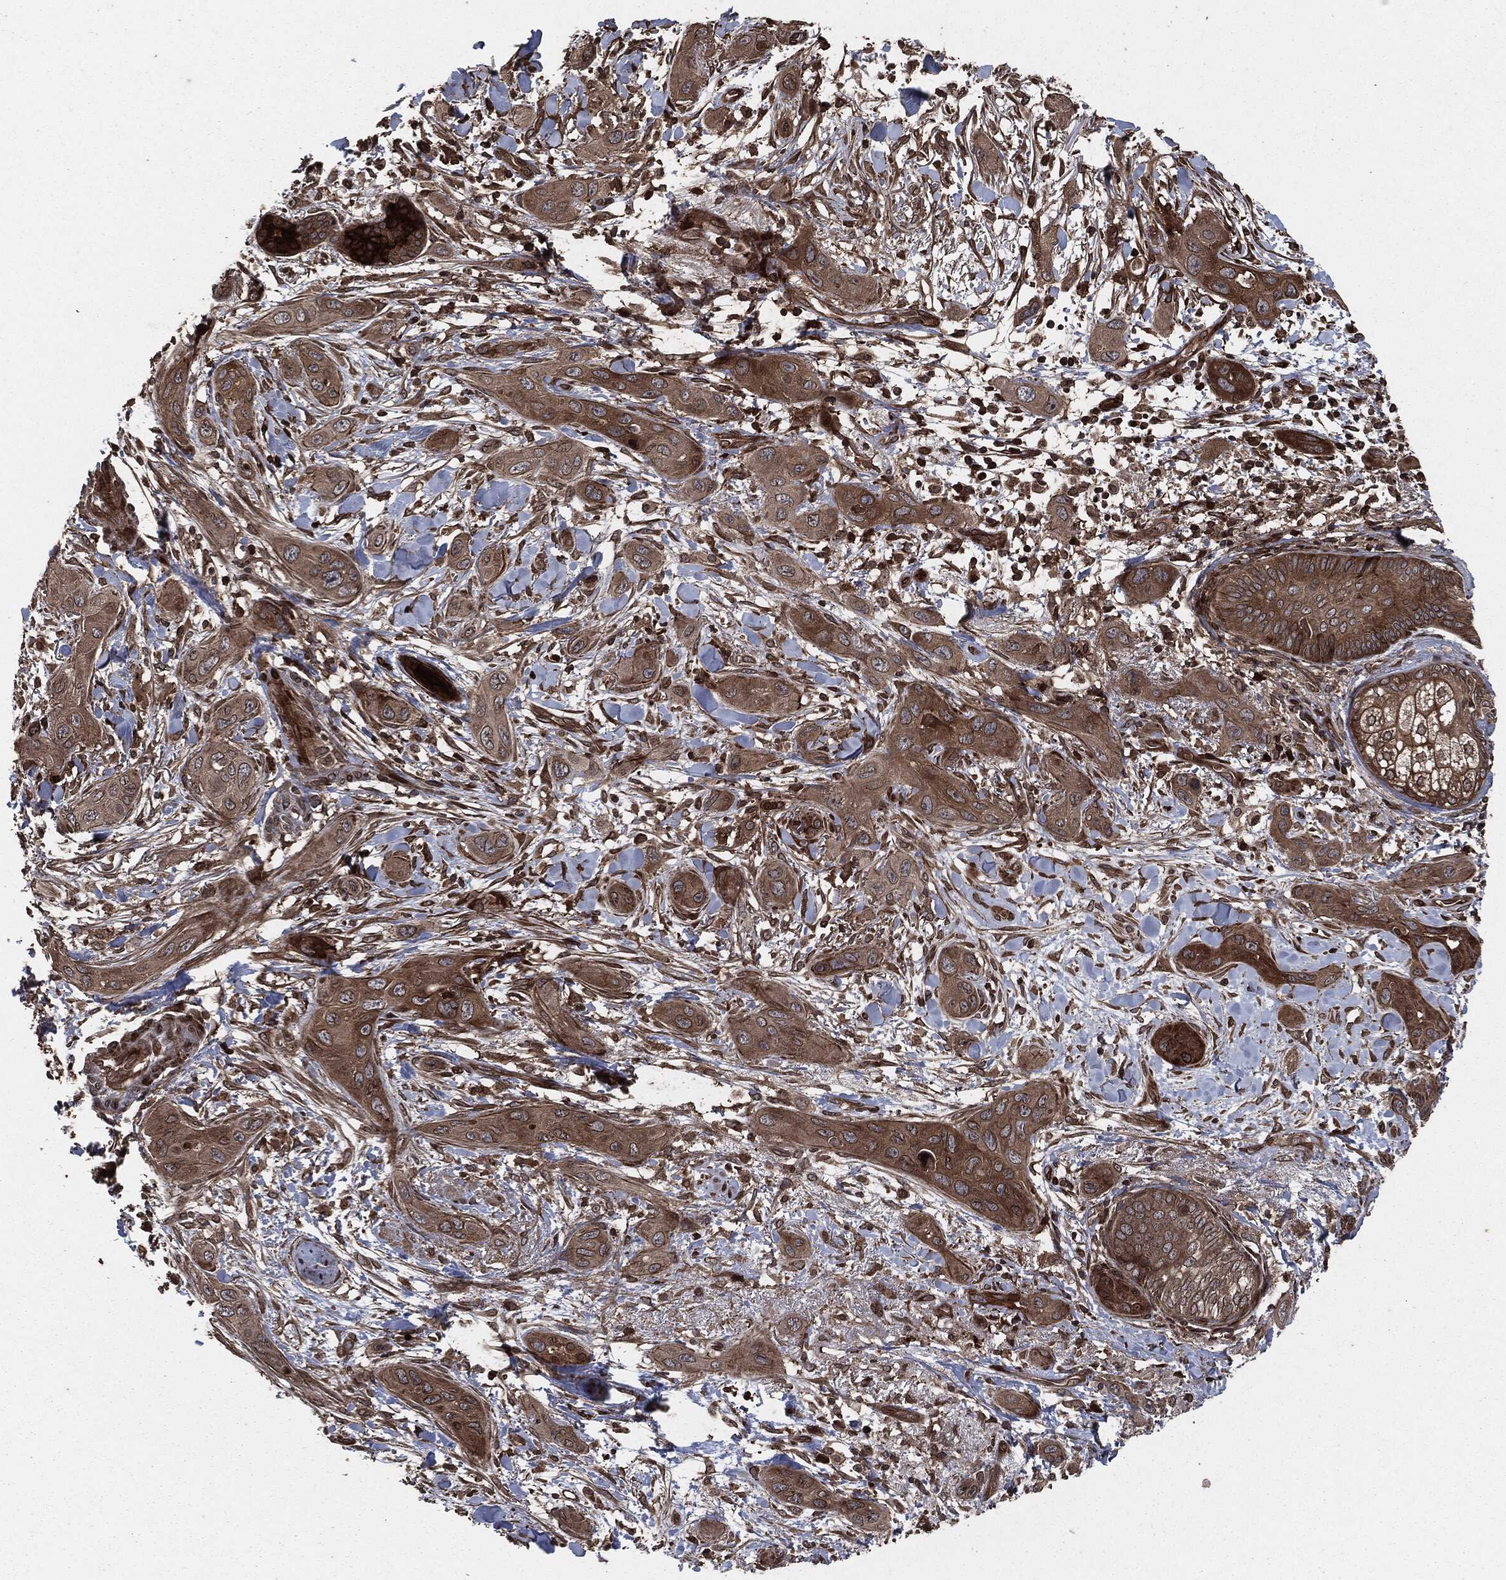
{"staining": {"intensity": "moderate", "quantity": ">75%", "location": "cytoplasmic/membranous"}, "tissue": "skin cancer", "cell_type": "Tumor cells", "image_type": "cancer", "snomed": [{"axis": "morphology", "description": "Squamous cell carcinoma, NOS"}, {"axis": "topography", "description": "Skin"}], "caption": "This image demonstrates skin cancer (squamous cell carcinoma) stained with immunohistochemistry (IHC) to label a protein in brown. The cytoplasmic/membranous of tumor cells show moderate positivity for the protein. Nuclei are counter-stained blue.", "gene": "IFIT1", "patient": {"sex": "male", "age": 78}}